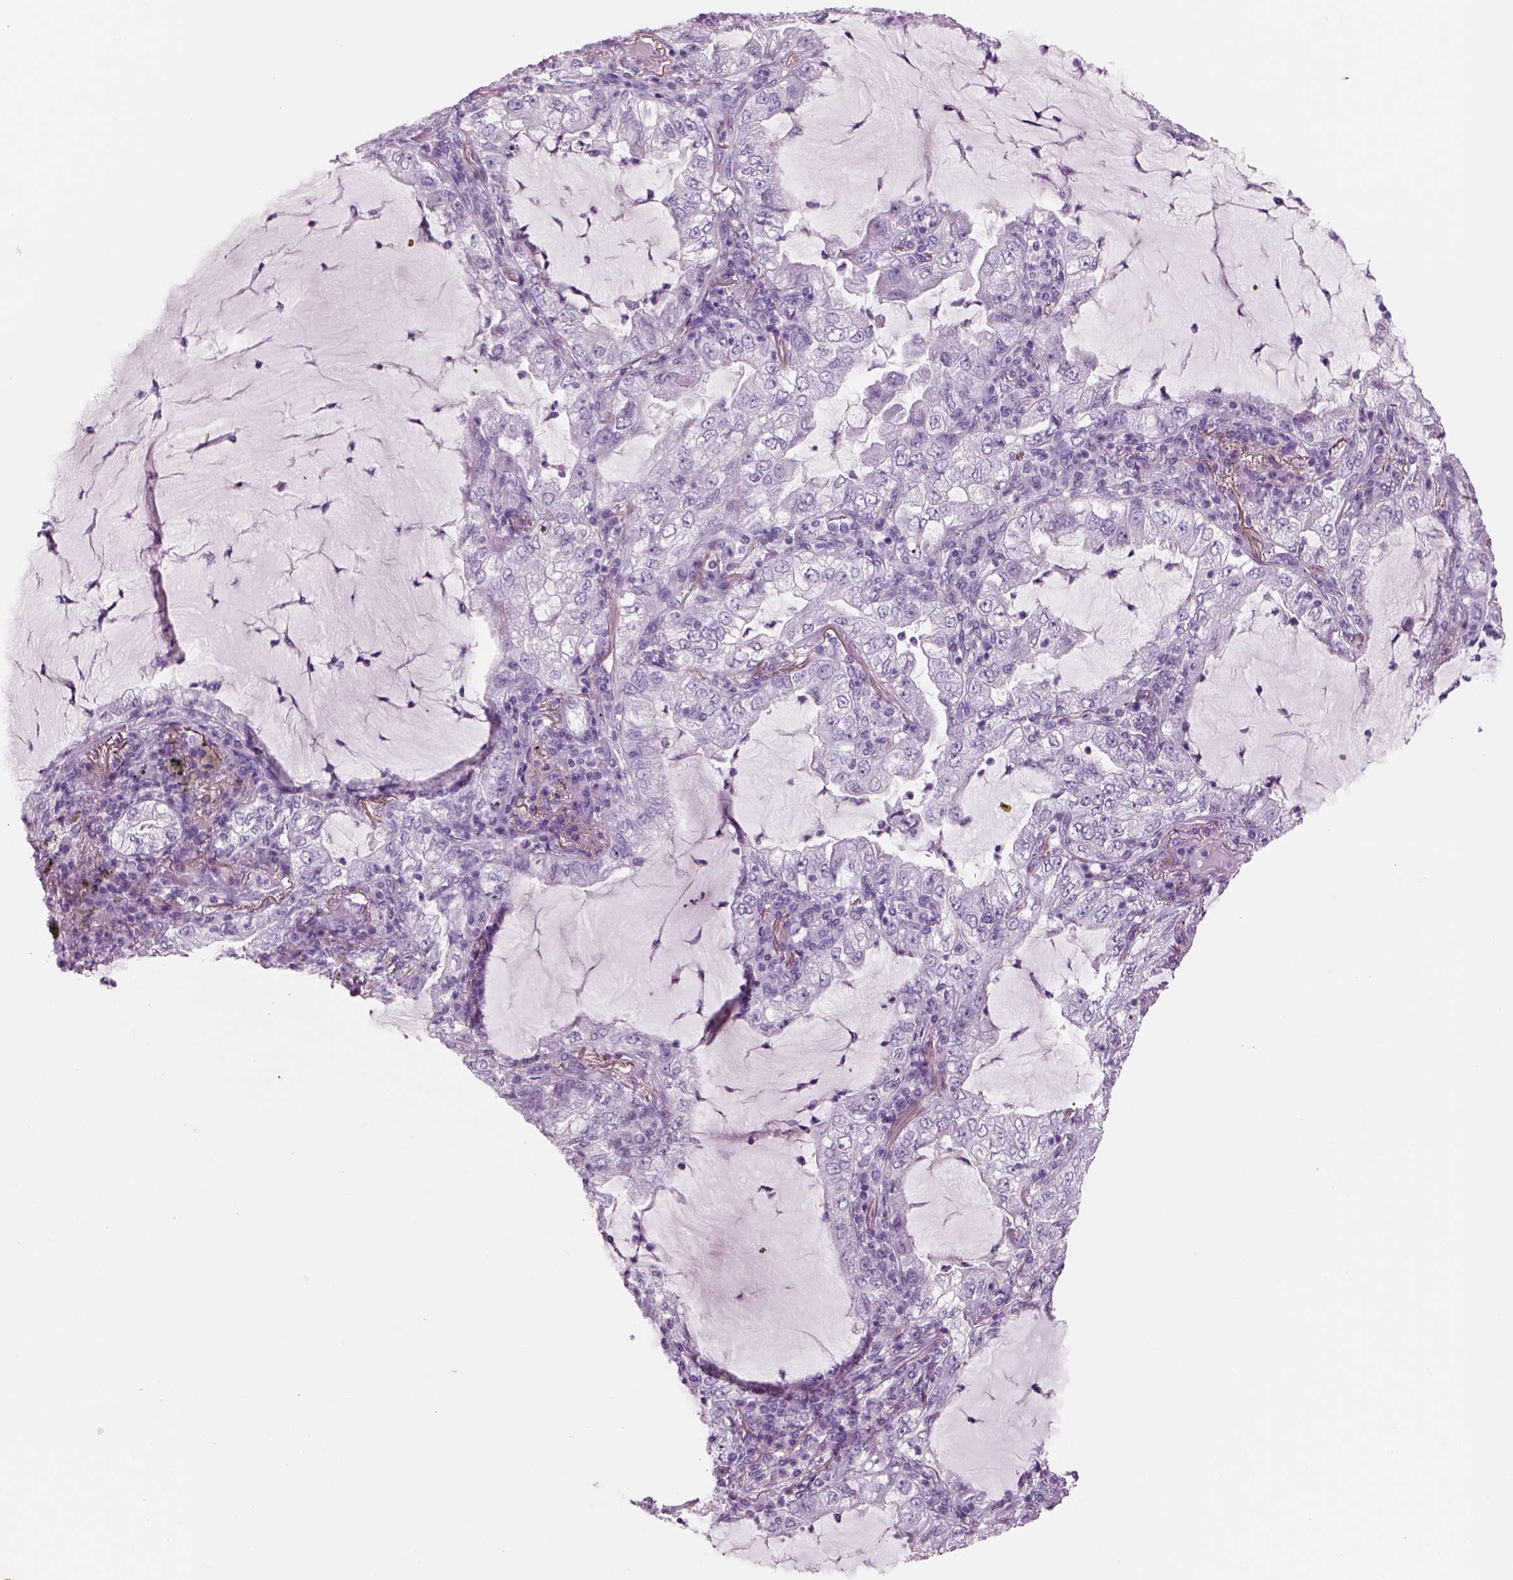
{"staining": {"intensity": "negative", "quantity": "none", "location": "none"}, "tissue": "lung cancer", "cell_type": "Tumor cells", "image_type": "cancer", "snomed": [{"axis": "morphology", "description": "Adenocarcinoma, NOS"}, {"axis": "topography", "description": "Lung"}], "caption": "The IHC micrograph has no significant positivity in tumor cells of lung cancer (adenocarcinoma) tissue.", "gene": "RHO", "patient": {"sex": "female", "age": 73}}